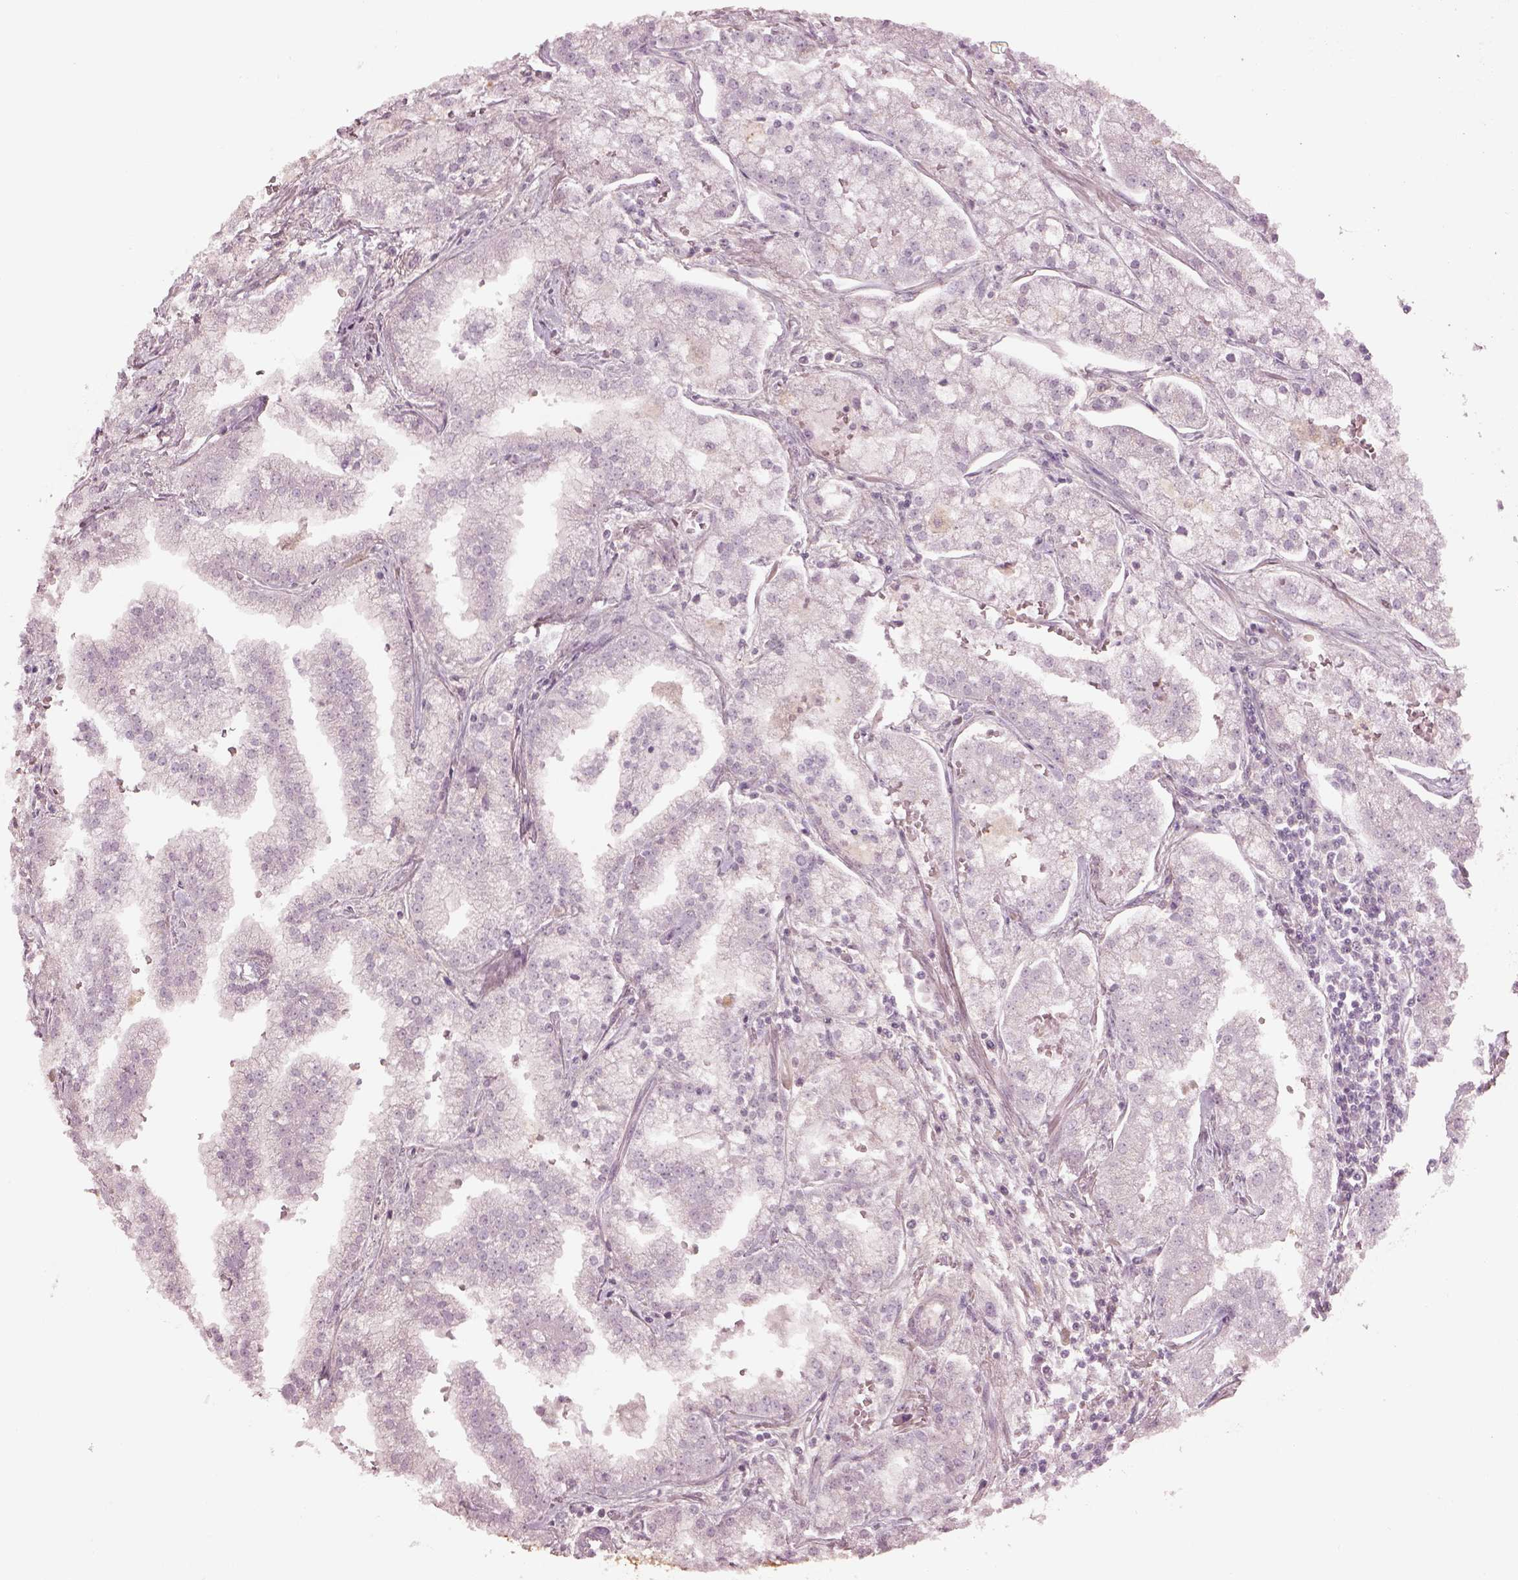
{"staining": {"intensity": "negative", "quantity": "none", "location": "none"}, "tissue": "prostate cancer", "cell_type": "Tumor cells", "image_type": "cancer", "snomed": [{"axis": "morphology", "description": "Adenocarcinoma, NOS"}, {"axis": "topography", "description": "Prostate"}], "caption": "Tumor cells show no significant protein positivity in prostate cancer (adenocarcinoma). (DAB IHC visualized using brightfield microscopy, high magnification).", "gene": "MIA", "patient": {"sex": "male", "age": 70}}